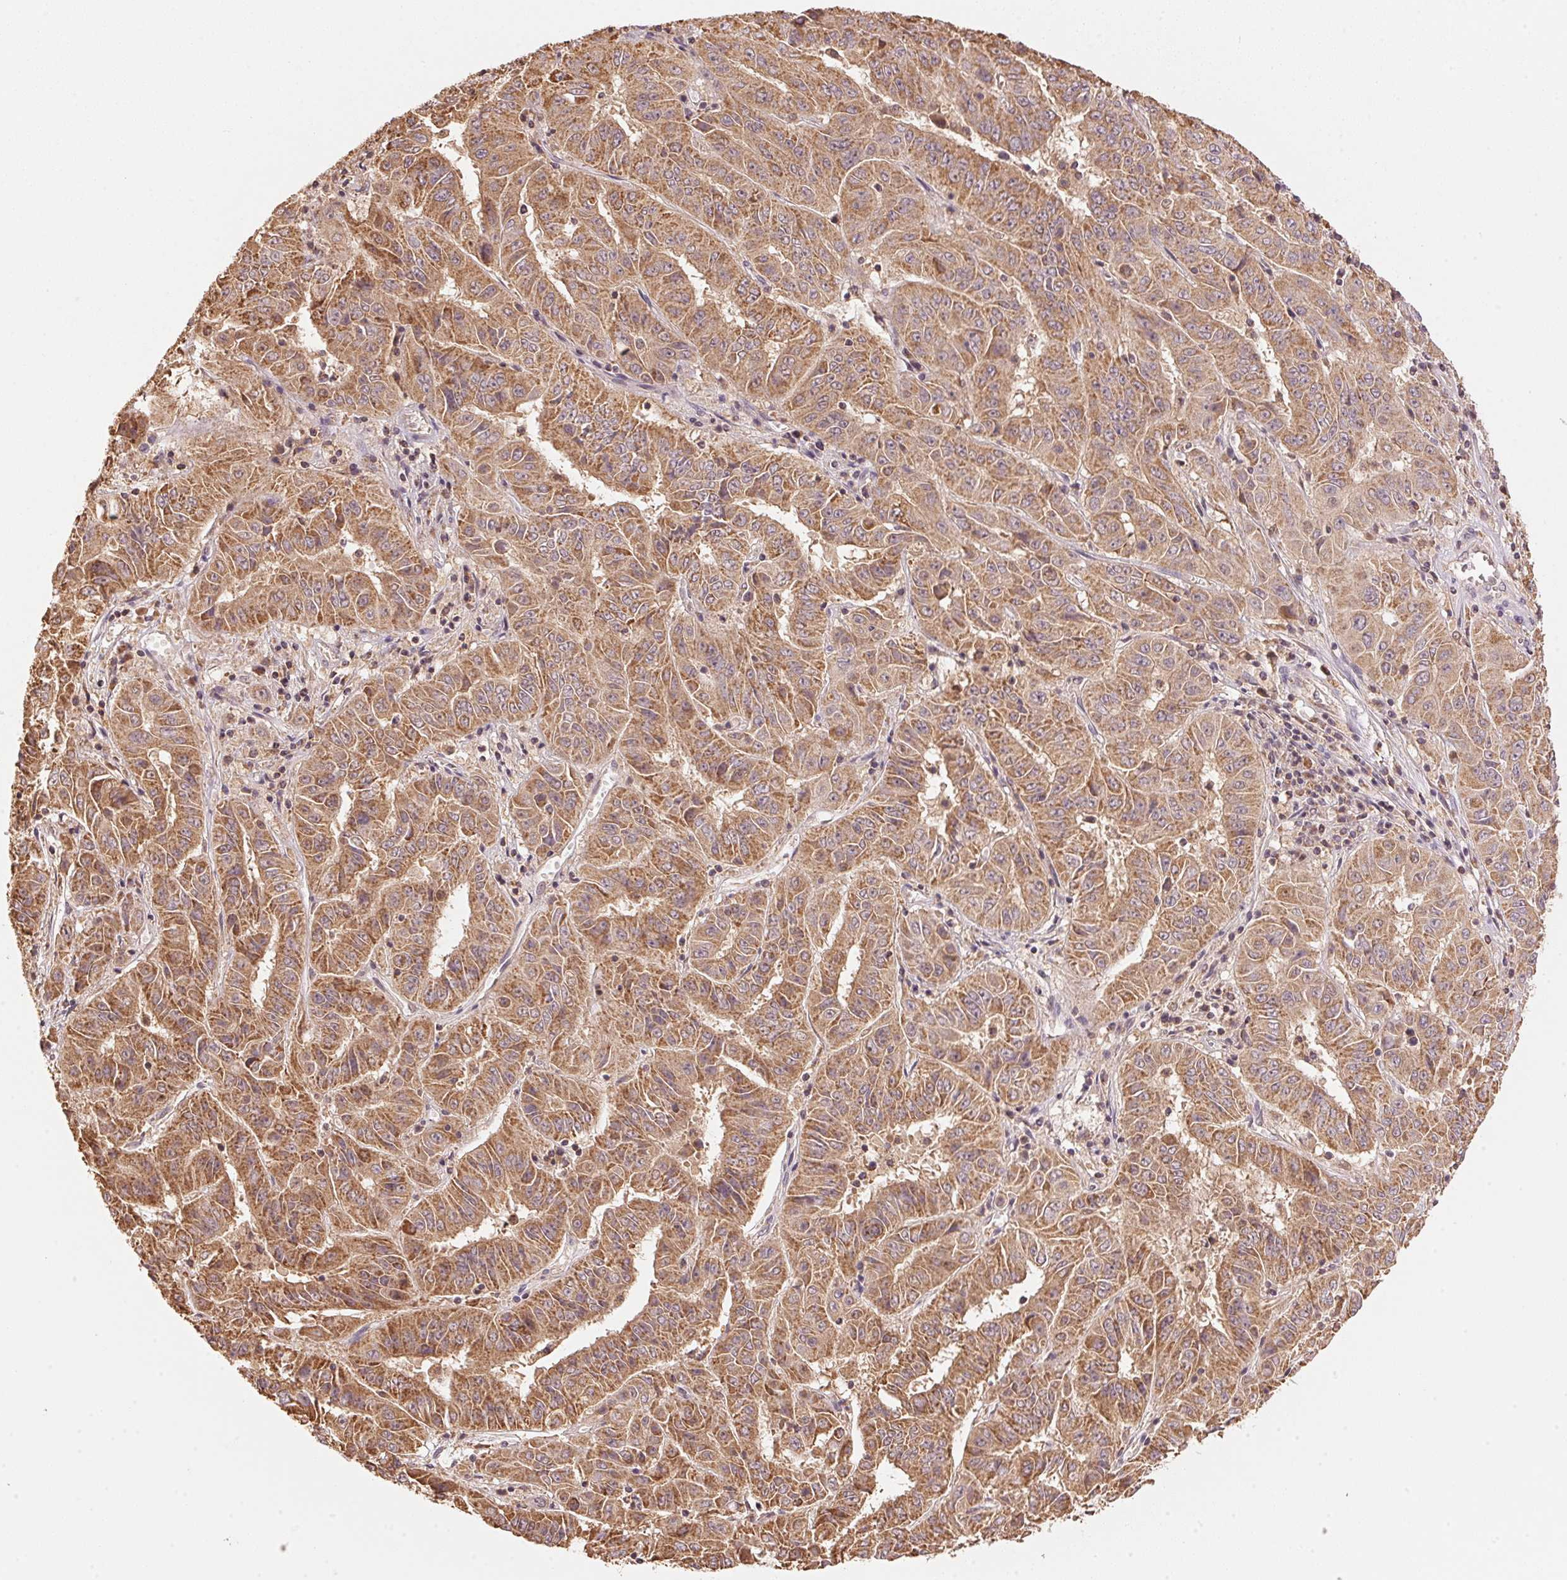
{"staining": {"intensity": "moderate", "quantity": ">75%", "location": "cytoplasmic/membranous"}, "tissue": "pancreatic cancer", "cell_type": "Tumor cells", "image_type": "cancer", "snomed": [{"axis": "morphology", "description": "Adenocarcinoma, NOS"}, {"axis": "topography", "description": "Pancreas"}], "caption": "Pancreatic cancer (adenocarcinoma) stained with DAB immunohistochemistry (IHC) shows medium levels of moderate cytoplasmic/membranous staining in approximately >75% of tumor cells.", "gene": "ARHGAP6", "patient": {"sex": "male", "age": 63}}